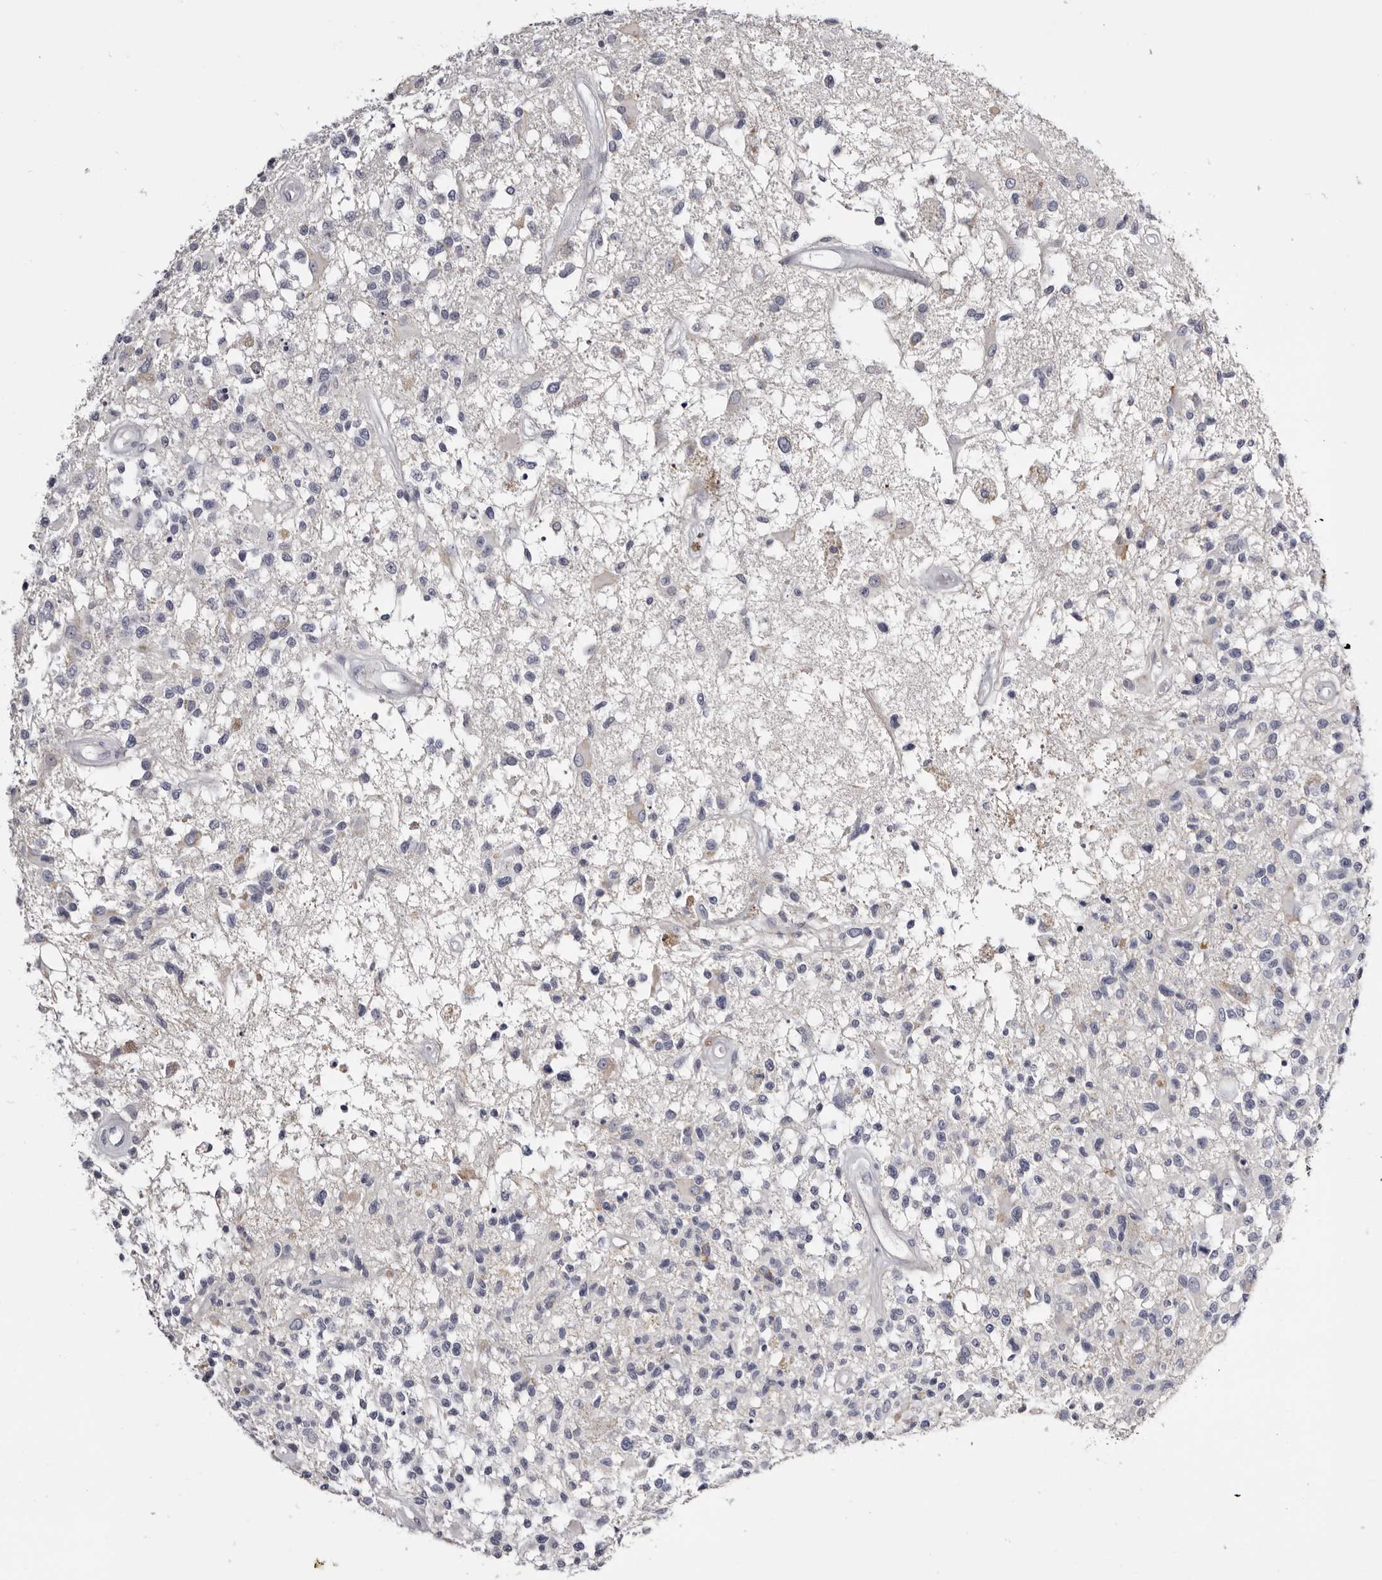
{"staining": {"intensity": "negative", "quantity": "none", "location": "none"}, "tissue": "glioma", "cell_type": "Tumor cells", "image_type": "cancer", "snomed": [{"axis": "morphology", "description": "Glioma, malignant, High grade"}, {"axis": "morphology", "description": "Glioblastoma, NOS"}, {"axis": "topography", "description": "Brain"}], "caption": "A micrograph of human high-grade glioma (malignant) is negative for staining in tumor cells.", "gene": "CASQ1", "patient": {"sex": "male", "age": 60}}